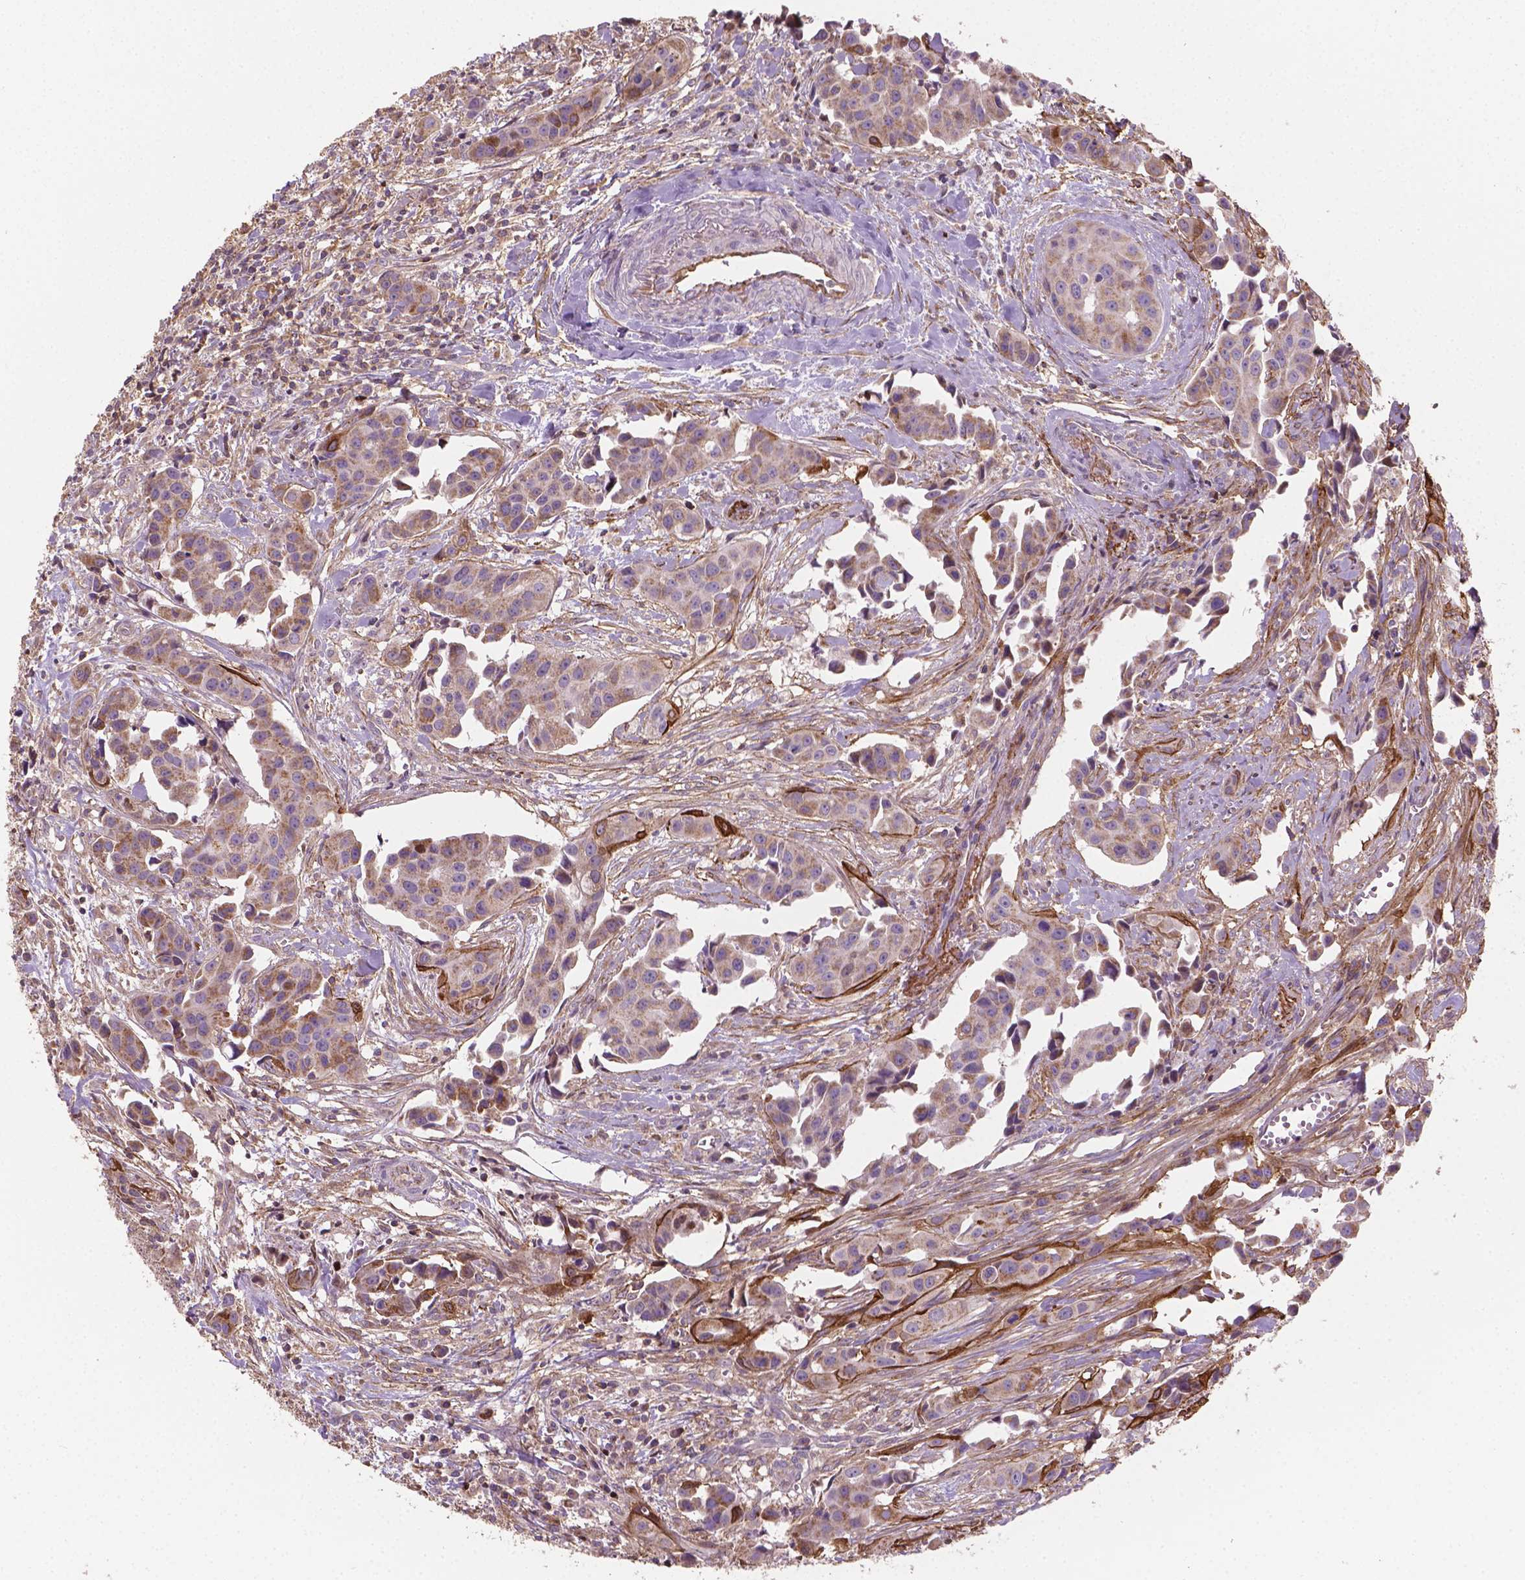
{"staining": {"intensity": "moderate", "quantity": "25%-75%", "location": "cytoplasmic/membranous"}, "tissue": "head and neck cancer", "cell_type": "Tumor cells", "image_type": "cancer", "snomed": [{"axis": "morphology", "description": "Adenocarcinoma, NOS"}, {"axis": "topography", "description": "Head-Neck"}], "caption": "Immunohistochemical staining of human head and neck adenocarcinoma exhibits medium levels of moderate cytoplasmic/membranous staining in about 25%-75% of tumor cells.", "gene": "TCAF1", "patient": {"sex": "male", "age": 76}}